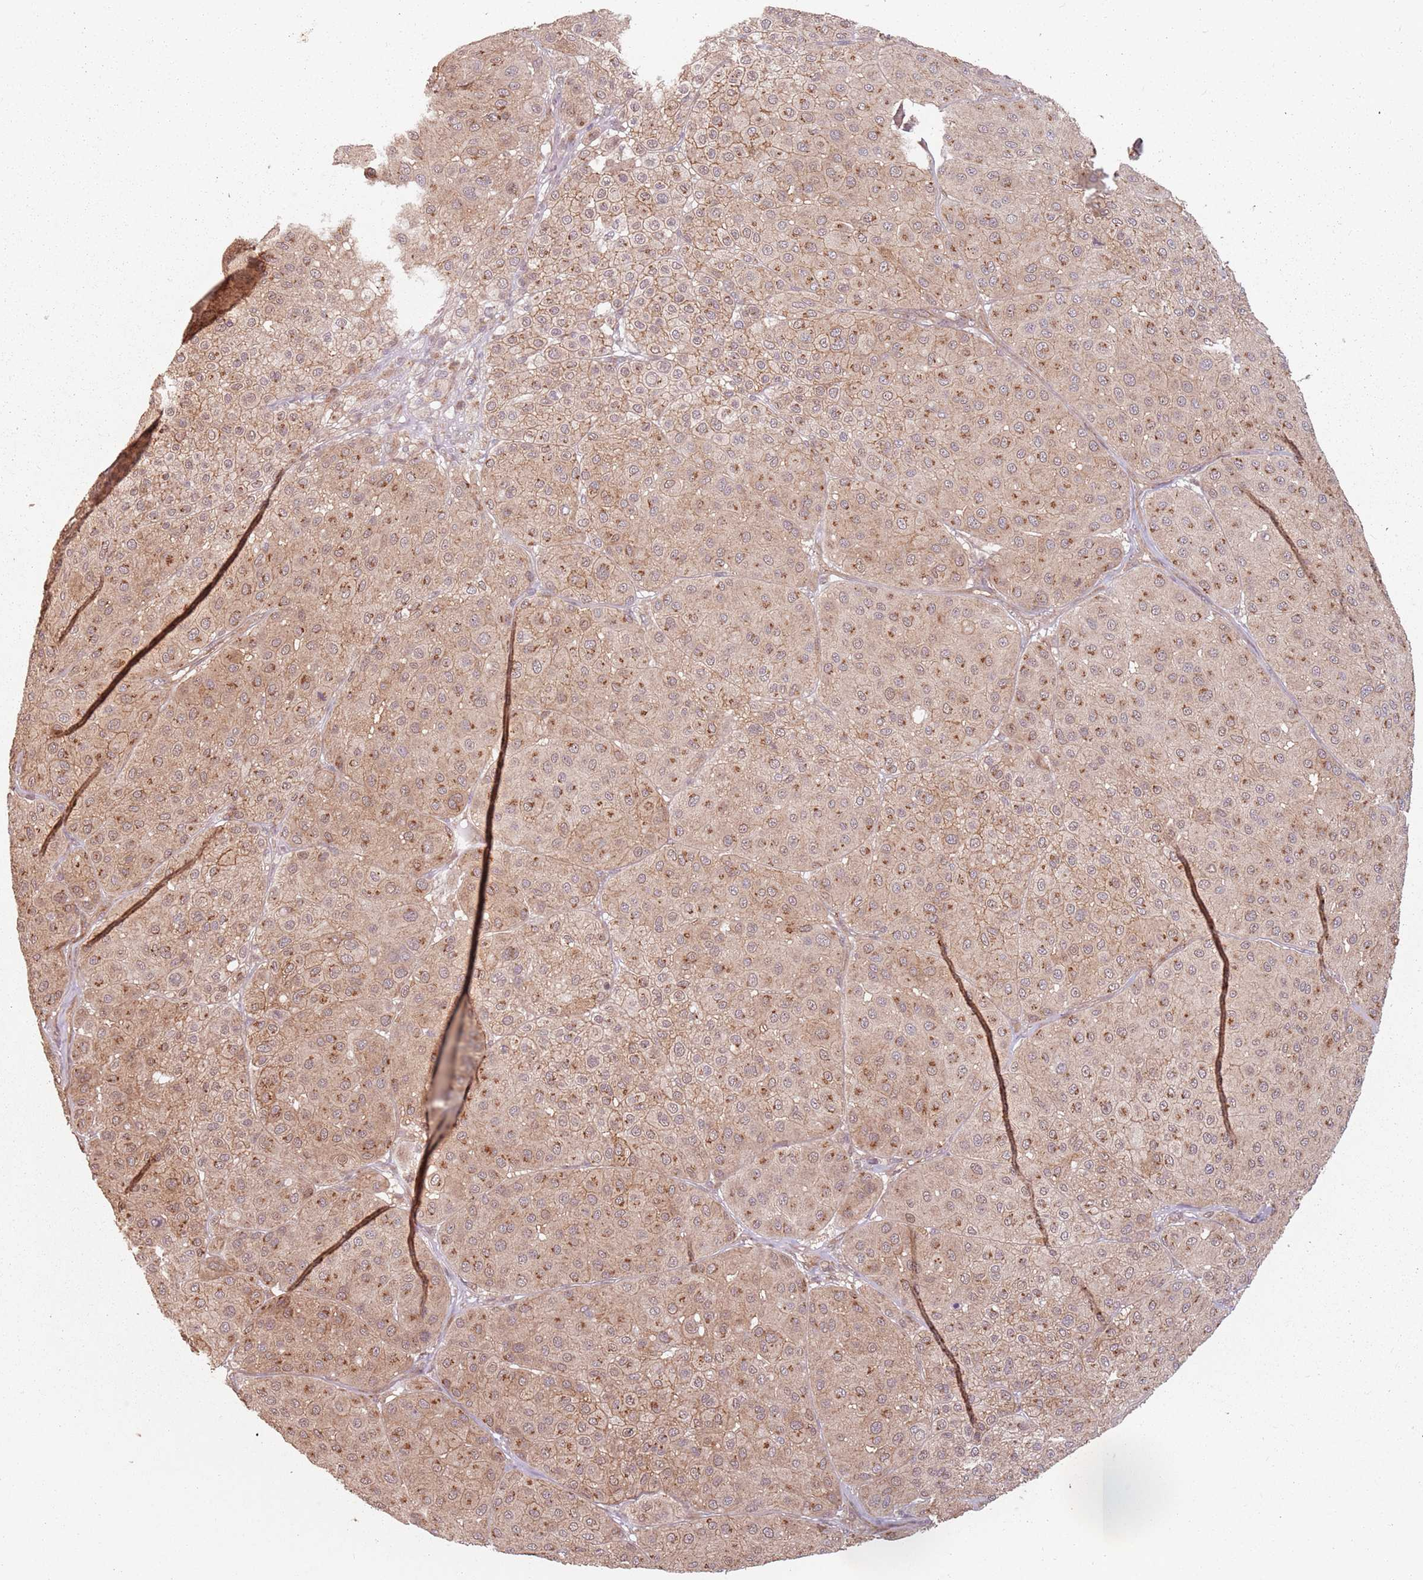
{"staining": {"intensity": "moderate", "quantity": ">75%", "location": "cytoplasmic/membranous"}, "tissue": "melanoma", "cell_type": "Tumor cells", "image_type": "cancer", "snomed": [{"axis": "morphology", "description": "Malignant melanoma, Metastatic site"}, {"axis": "topography", "description": "Smooth muscle"}], "caption": "Human melanoma stained with a protein marker reveals moderate staining in tumor cells.", "gene": "C3orf14", "patient": {"sex": "male", "age": 41}}